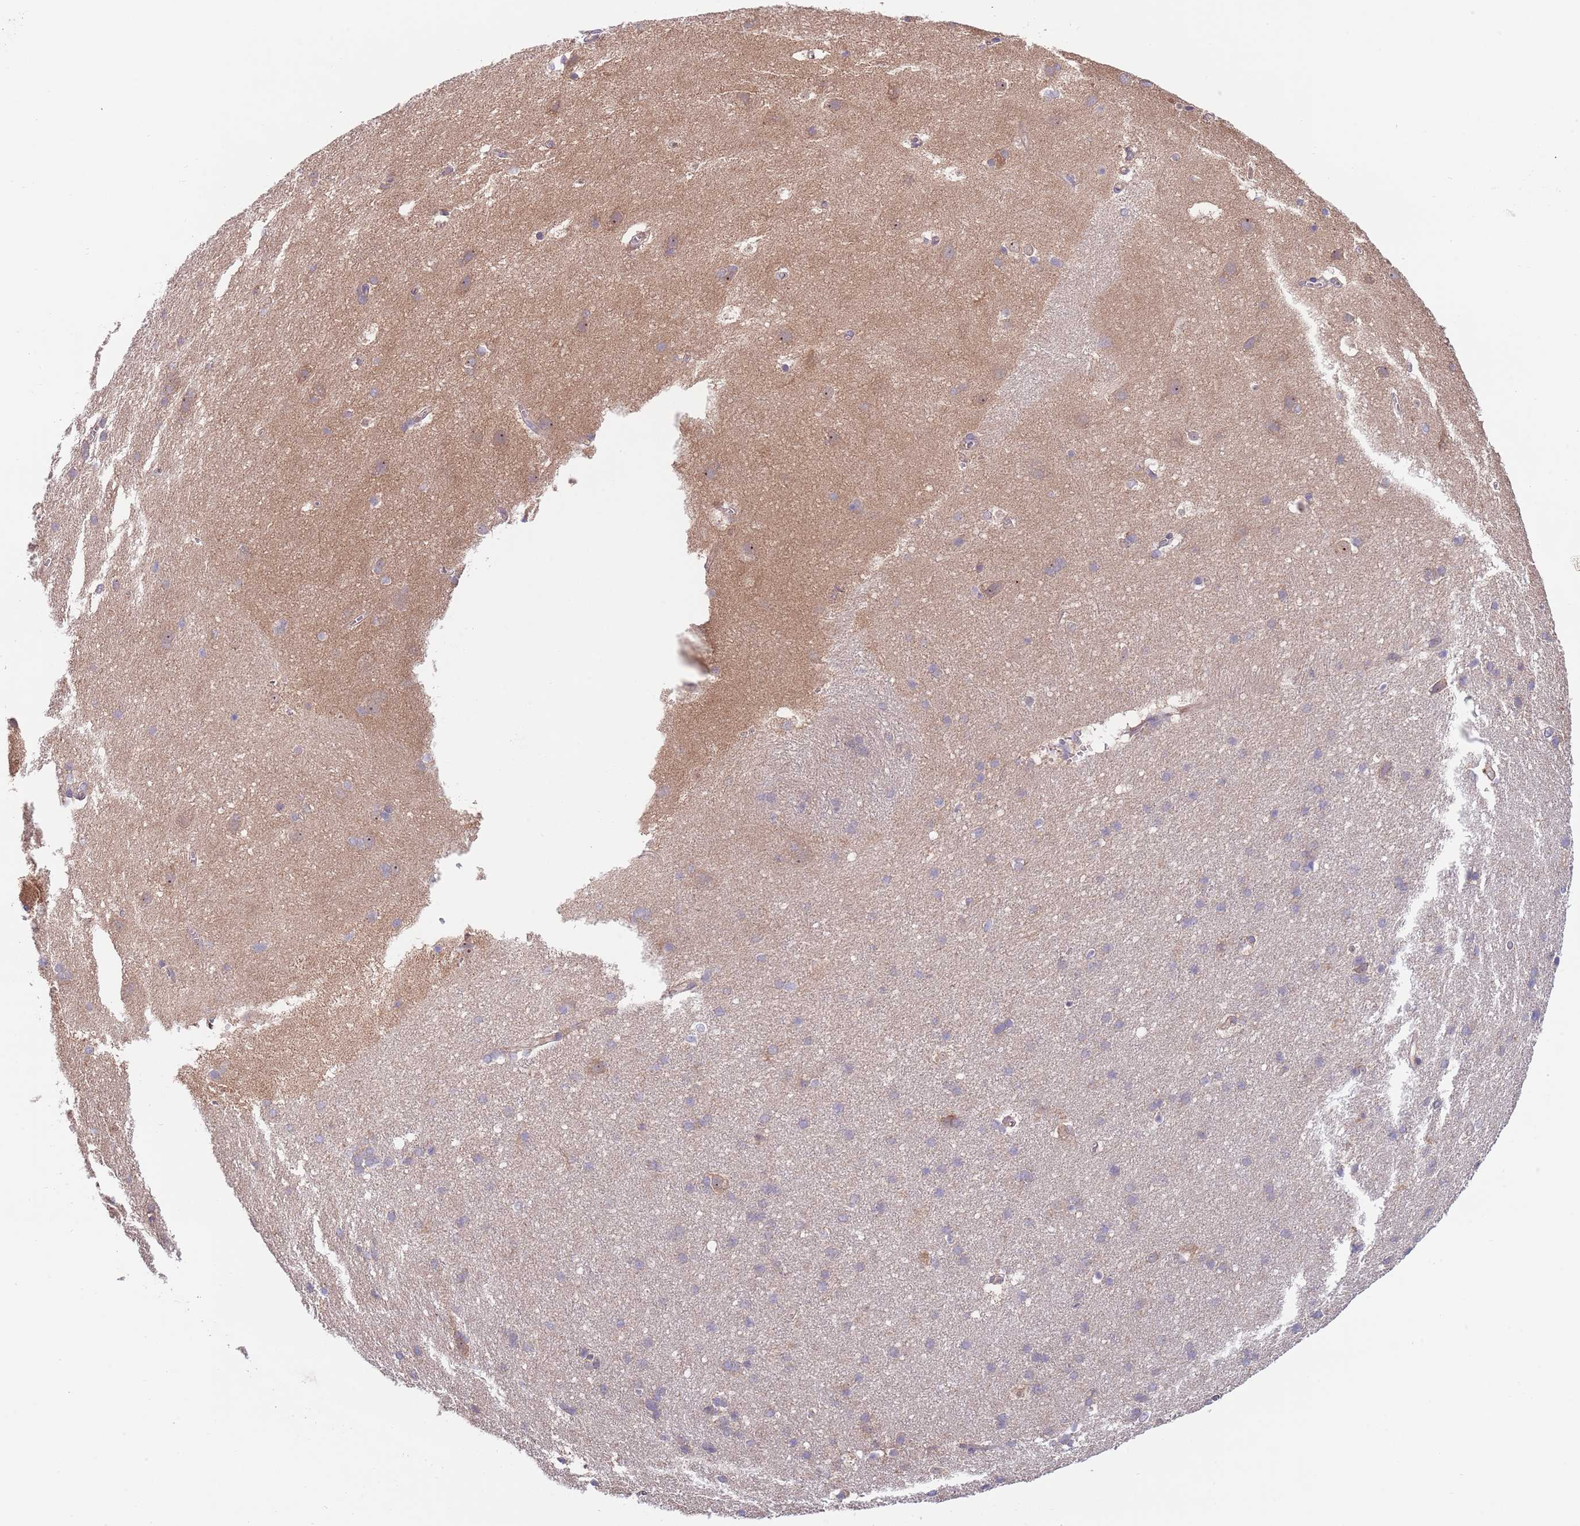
{"staining": {"intensity": "negative", "quantity": "none", "location": "none"}, "tissue": "cerebral cortex", "cell_type": "Endothelial cells", "image_type": "normal", "snomed": [{"axis": "morphology", "description": "Normal tissue, NOS"}, {"axis": "topography", "description": "Cerebral cortex"}], "caption": "A histopathology image of human cerebral cortex is negative for staining in endothelial cells. The staining is performed using DAB brown chromogen with nuclei counter-stained in using hematoxylin.", "gene": "EIF3F", "patient": {"sex": "male", "age": 54}}